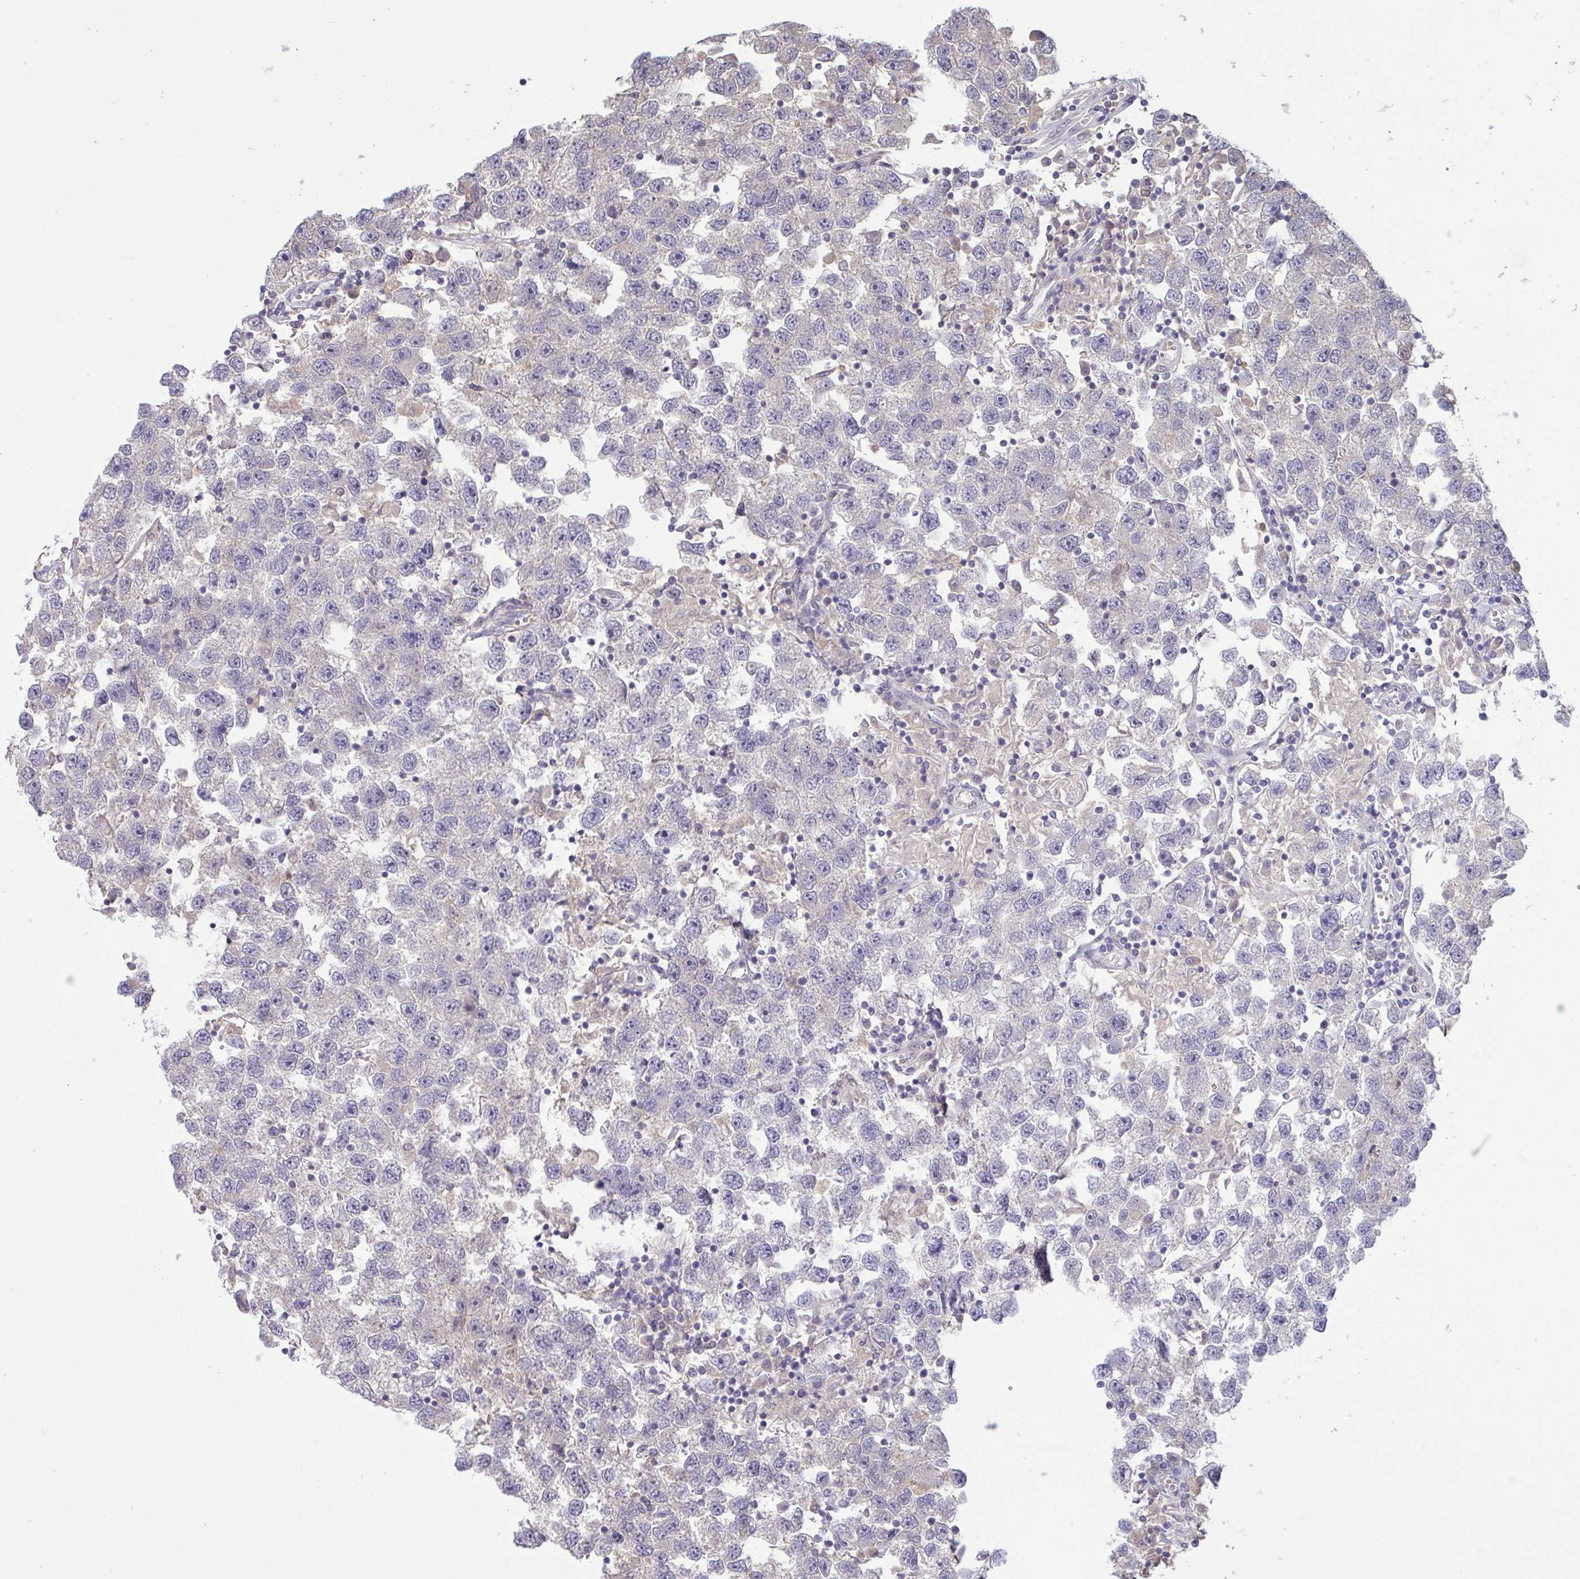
{"staining": {"intensity": "negative", "quantity": "none", "location": "none"}, "tissue": "testis cancer", "cell_type": "Tumor cells", "image_type": "cancer", "snomed": [{"axis": "morphology", "description": "Seminoma, NOS"}, {"axis": "topography", "description": "Testis"}], "caption": "Testis cancer stained for a protein using immunohistochemistry (IHC) shows no staining tumor cells.", "gene": "RBL1", "patient": {"sex": "male", "age": 26}}